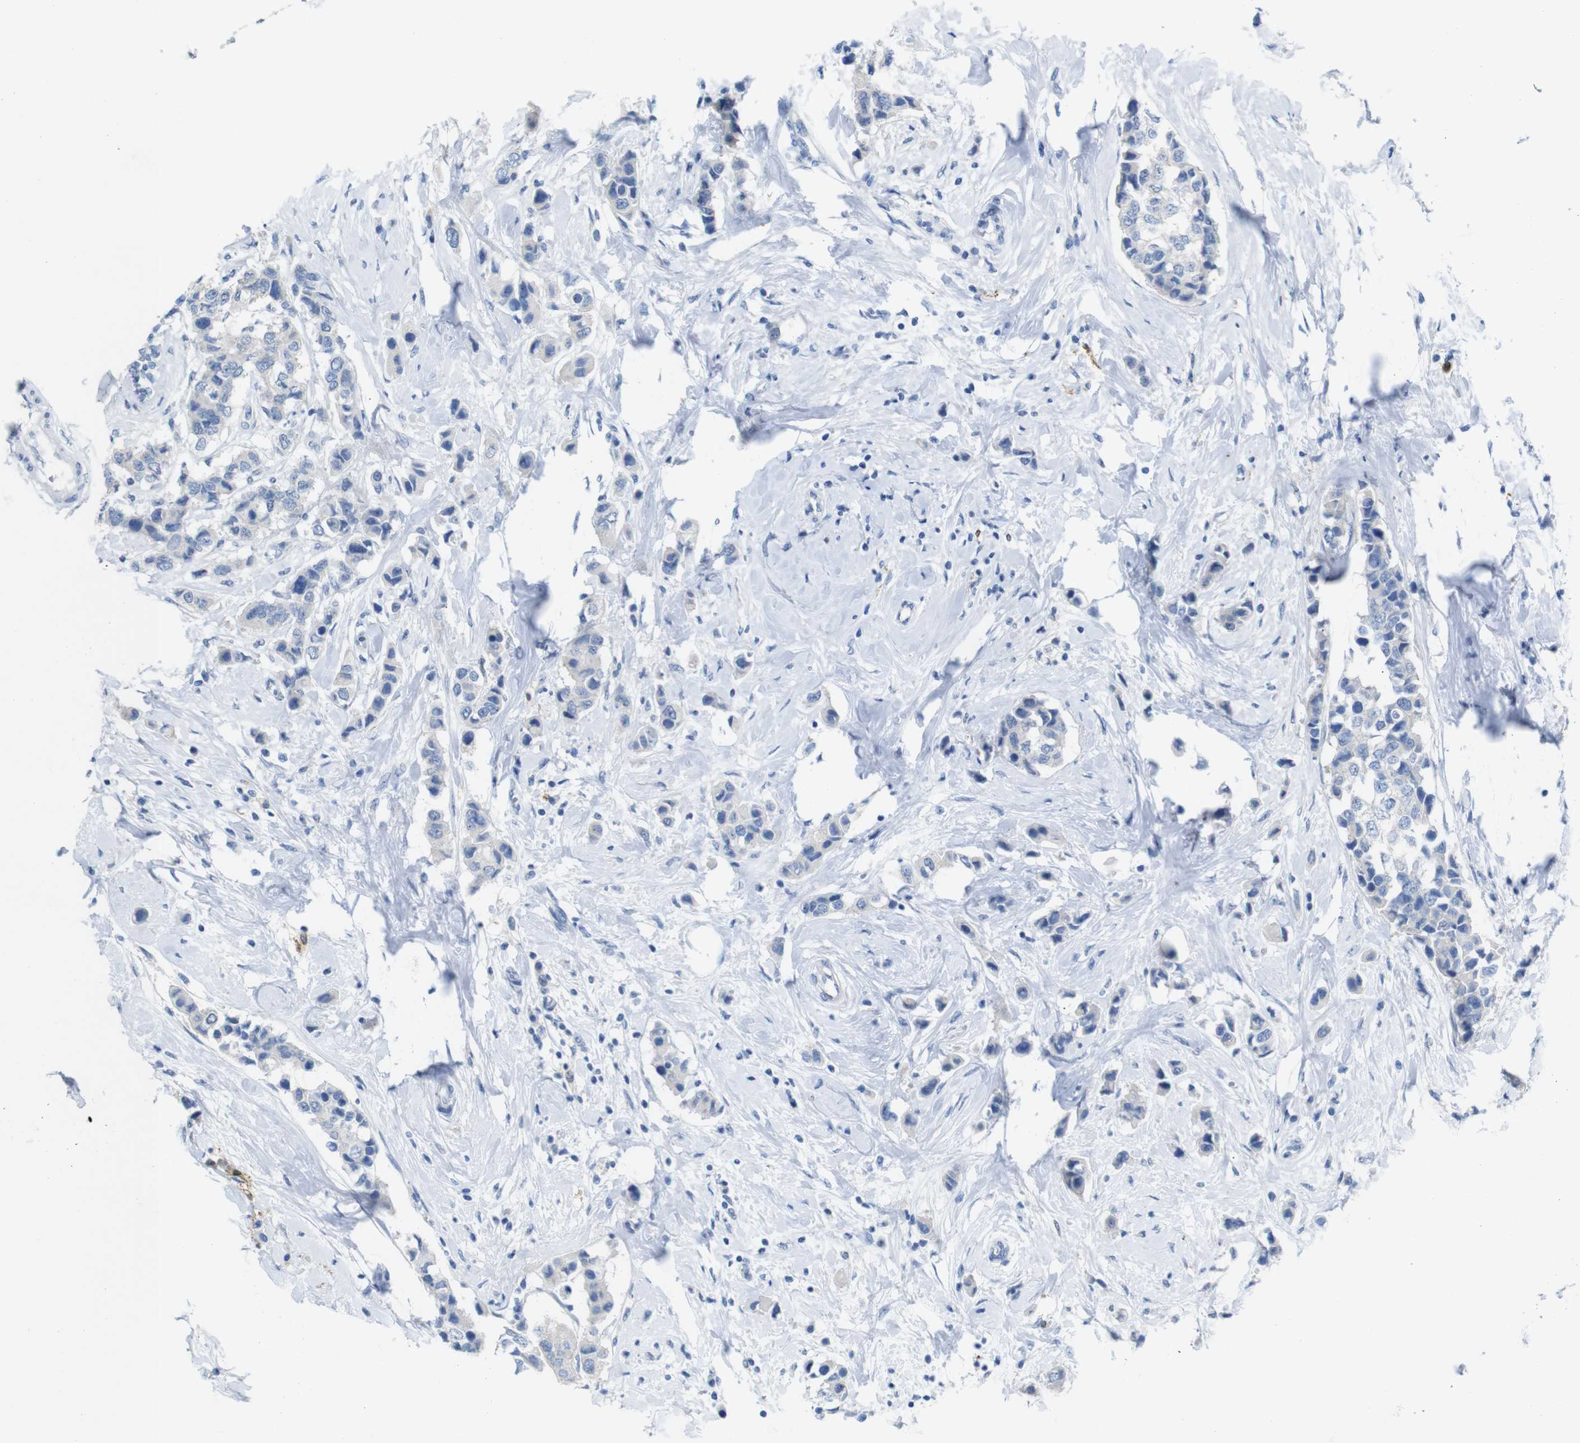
{"staining": {"intensity": "negative", "quantity": "none", "location": "none"}, "tissue": "breast cancer", "cell_type": "Tumor cells", "image_type": "cancer", "snomed": [{"axis": "morphology", "description": "Normal tissue, NOS"}, {"axis": "morphology", "description": "Duct carcinoma"}, {"axis": "topography", "description": "Breast"}], "caption": "Infiltrating ductal carcinoma (breast) was stained to show a protein in brown. There is no significant positivity in tumor cells.", "gene": "C1orf210", "patient": {"sex": "female", "age": 50}}